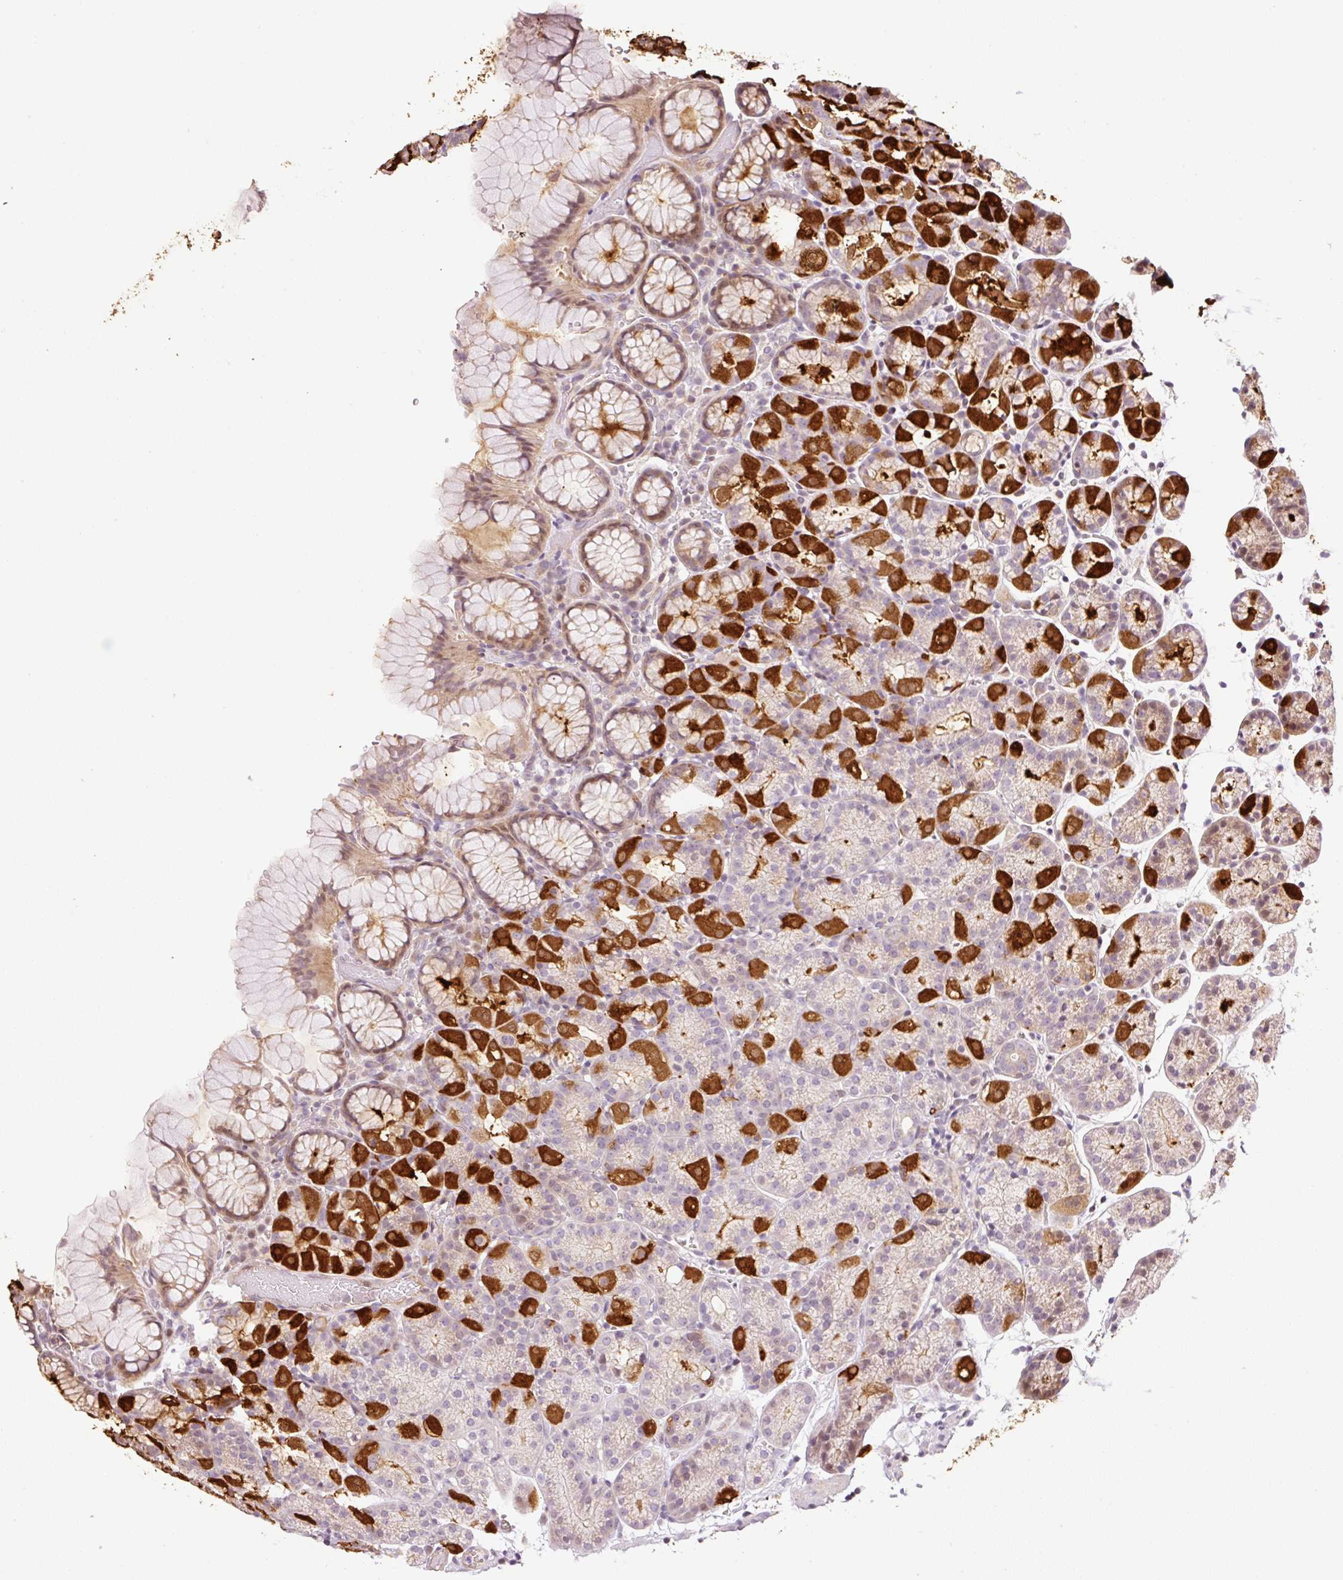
{"staining": {"intensity": "strong", "quantity": "25%-75%", "location": "cytoplasmic/membranous"}, "tissue": "stomach", "cell_type": "Glandular cells", "image_type": "normal", "snomed": [{"axis": "morphology", "description": "Normal tissue, NOS"}, {"axis": "topography", "description": "Stomach, upper"}], "caption": "Immunohistochemical staining of unremarkable human stomach shows strong cytoplasmic/membranous protein expression in approximately 25%-75% of glandular cells. (DAB (3,3'-diaminobenzidine) = brown stain, brightfield microscopy at high magnification).", "gene": "ZNF394", "patient": {"sex": "female", "age": 81}}